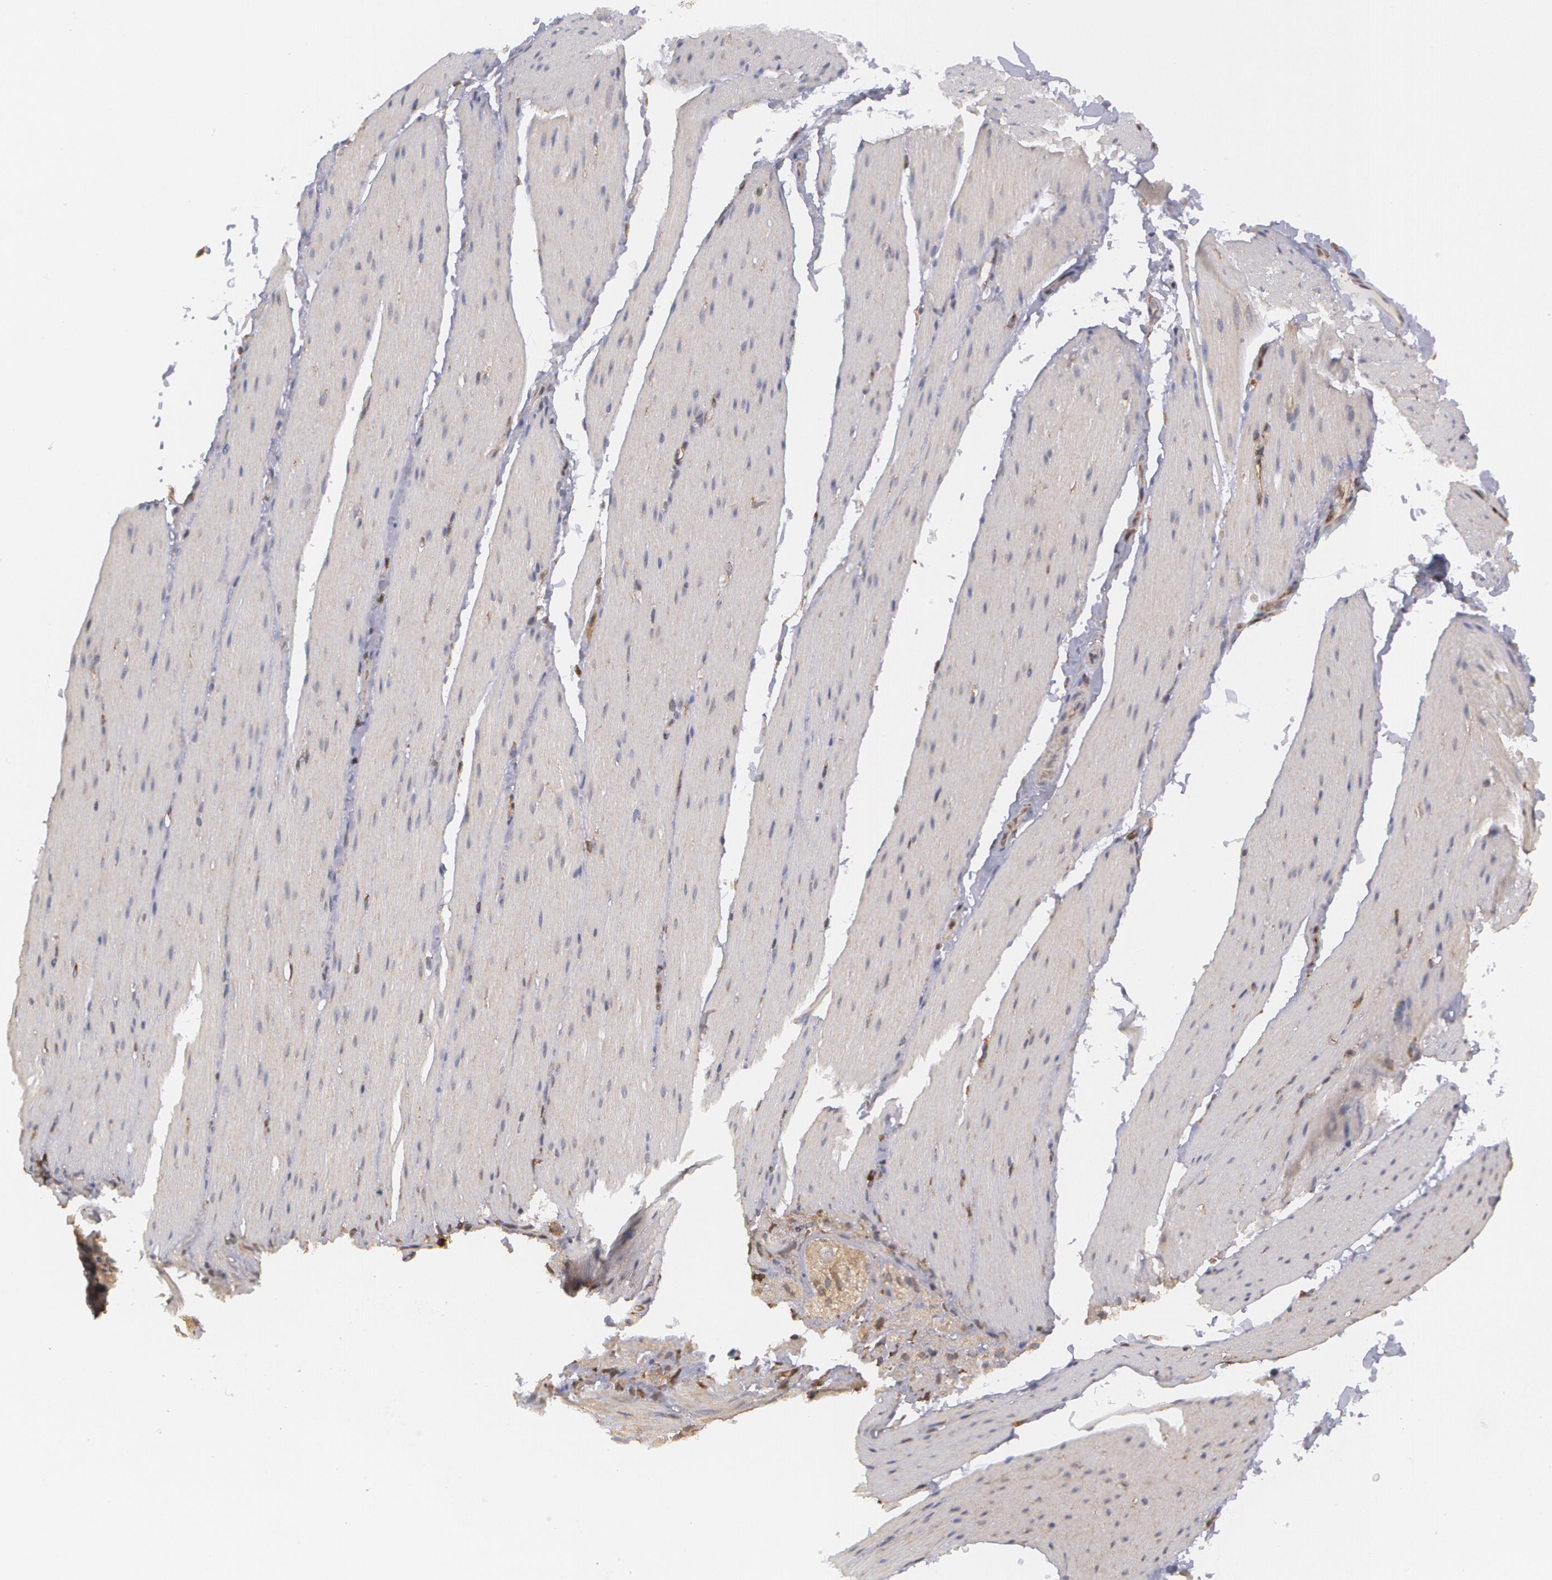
{"staining": {"intensity": "weak", "quantity": ">75%", "location": "cytoplasmic/membranous"}, "tissue": "smooth muscle", "cell_type": "Smooth muscle cells", "image_type": "normal", "snomed": [{"axis": "morphology", "description": "Normal tissue, NOS"}, {"axis": "topography", "description": "Duodenum"}], "caption": "Smooth muscle stained with immunohistochemistry exhibits weak cytoplasmic/membranous staining in approximately >75% of smooth muscle cells. (brown staining indicates protein expression, while blue staining denotes nuclei).", "gene": "MTHFD1", "patient": {"sex": "male", "age": 63}}